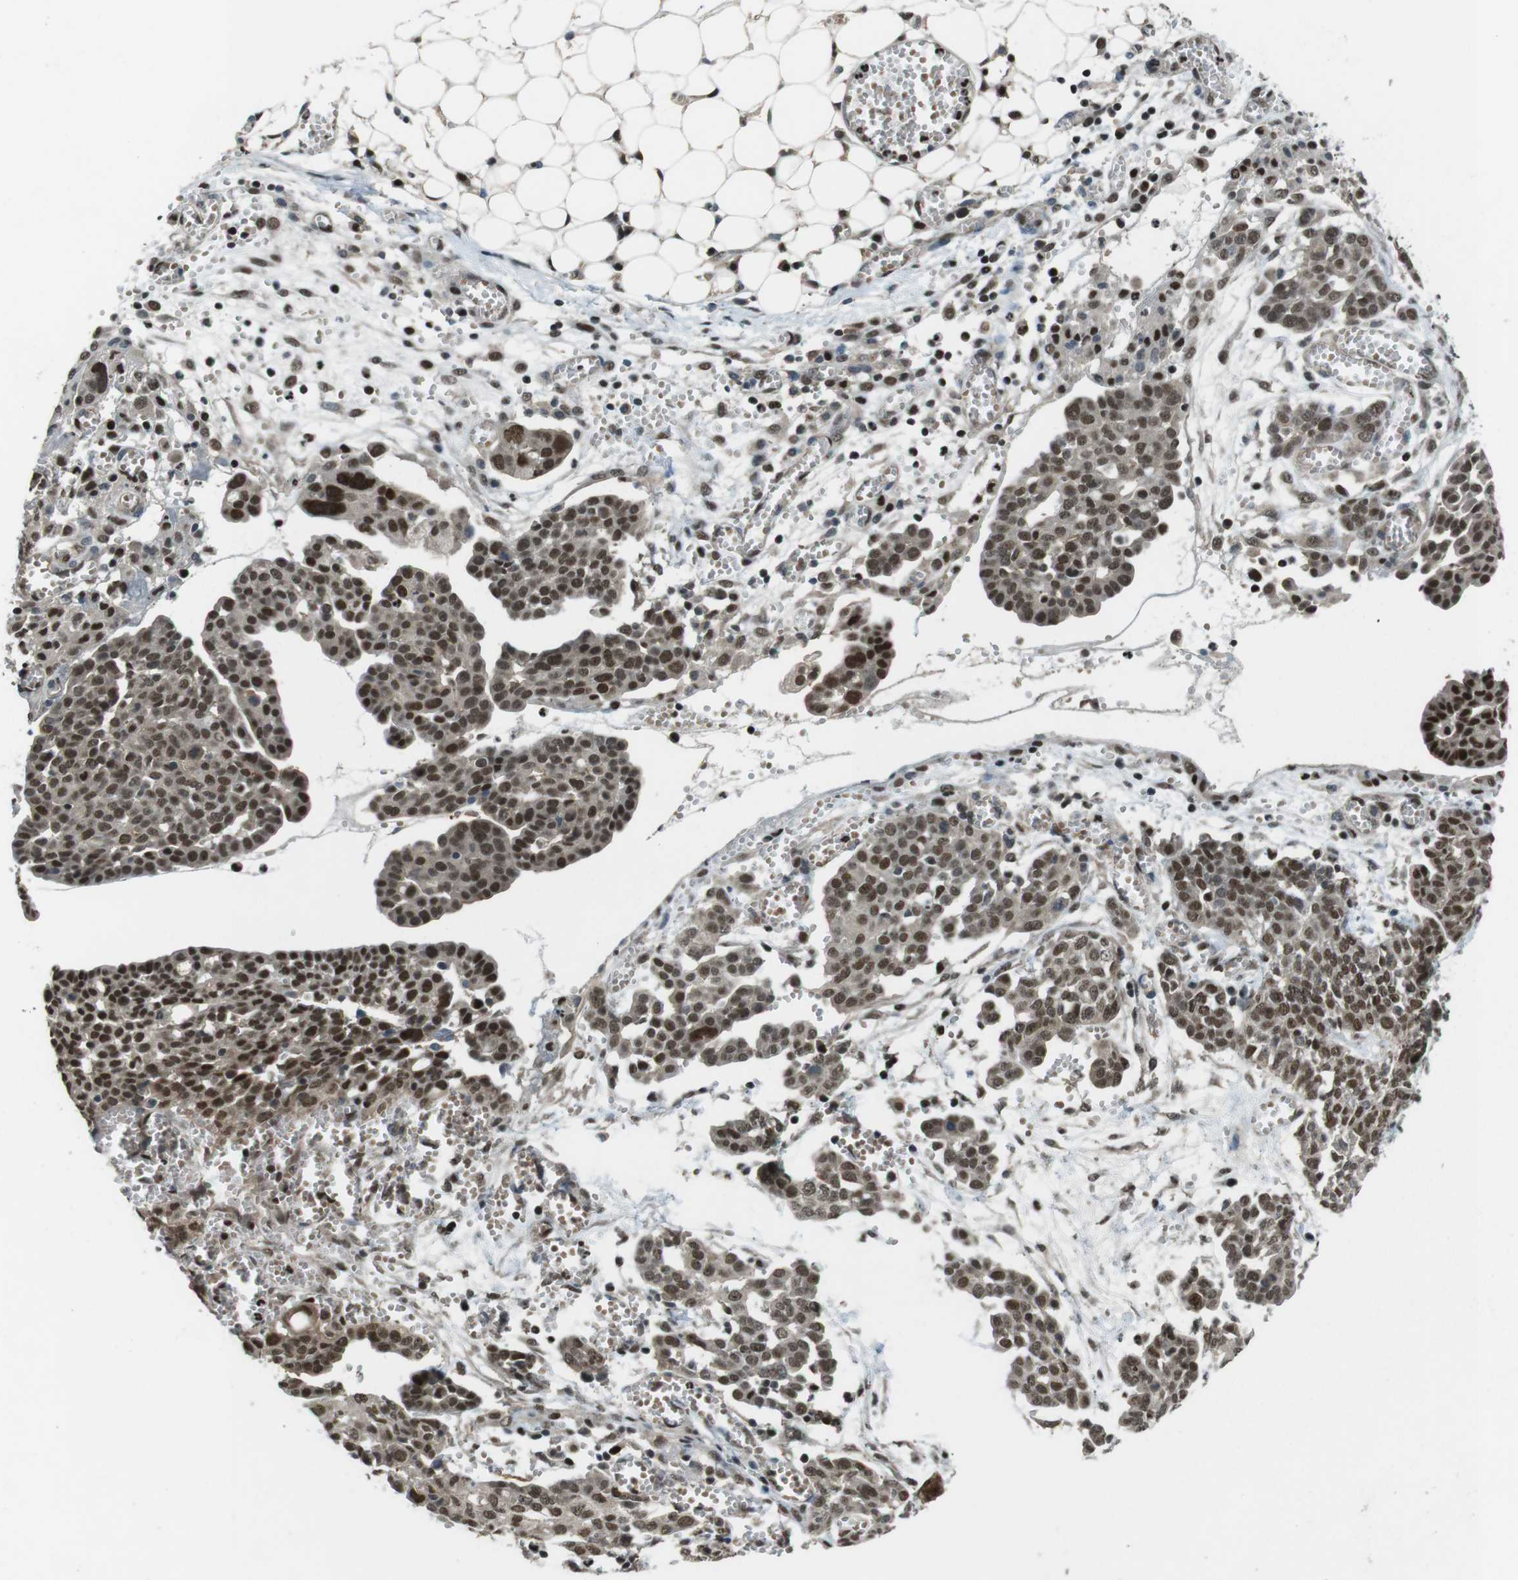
{"staining": {"intensity": "strong", "quantity": ">75%", "location": "nuclear"}, "tissue": "ovarian cancer", "cell_type": "Tumor cells", "image_type": "cancer", "snomed": [{"axis": "morphology", "description": "Cystadenocarcinoma, serous, NOS"}, {"axis": "topography", "description": "Soft tissue"}, {"axis": "topography", "description": "Ovary"}], "caption": "Human ovarian cancer (serous cystadenocarcinoma) stained with a brown dye displays strong nuclear positive expression in approximately >75% of tumor cells.", "gene": "MAPKAPK5", "patient": {"sex": "female", "age": 57}}